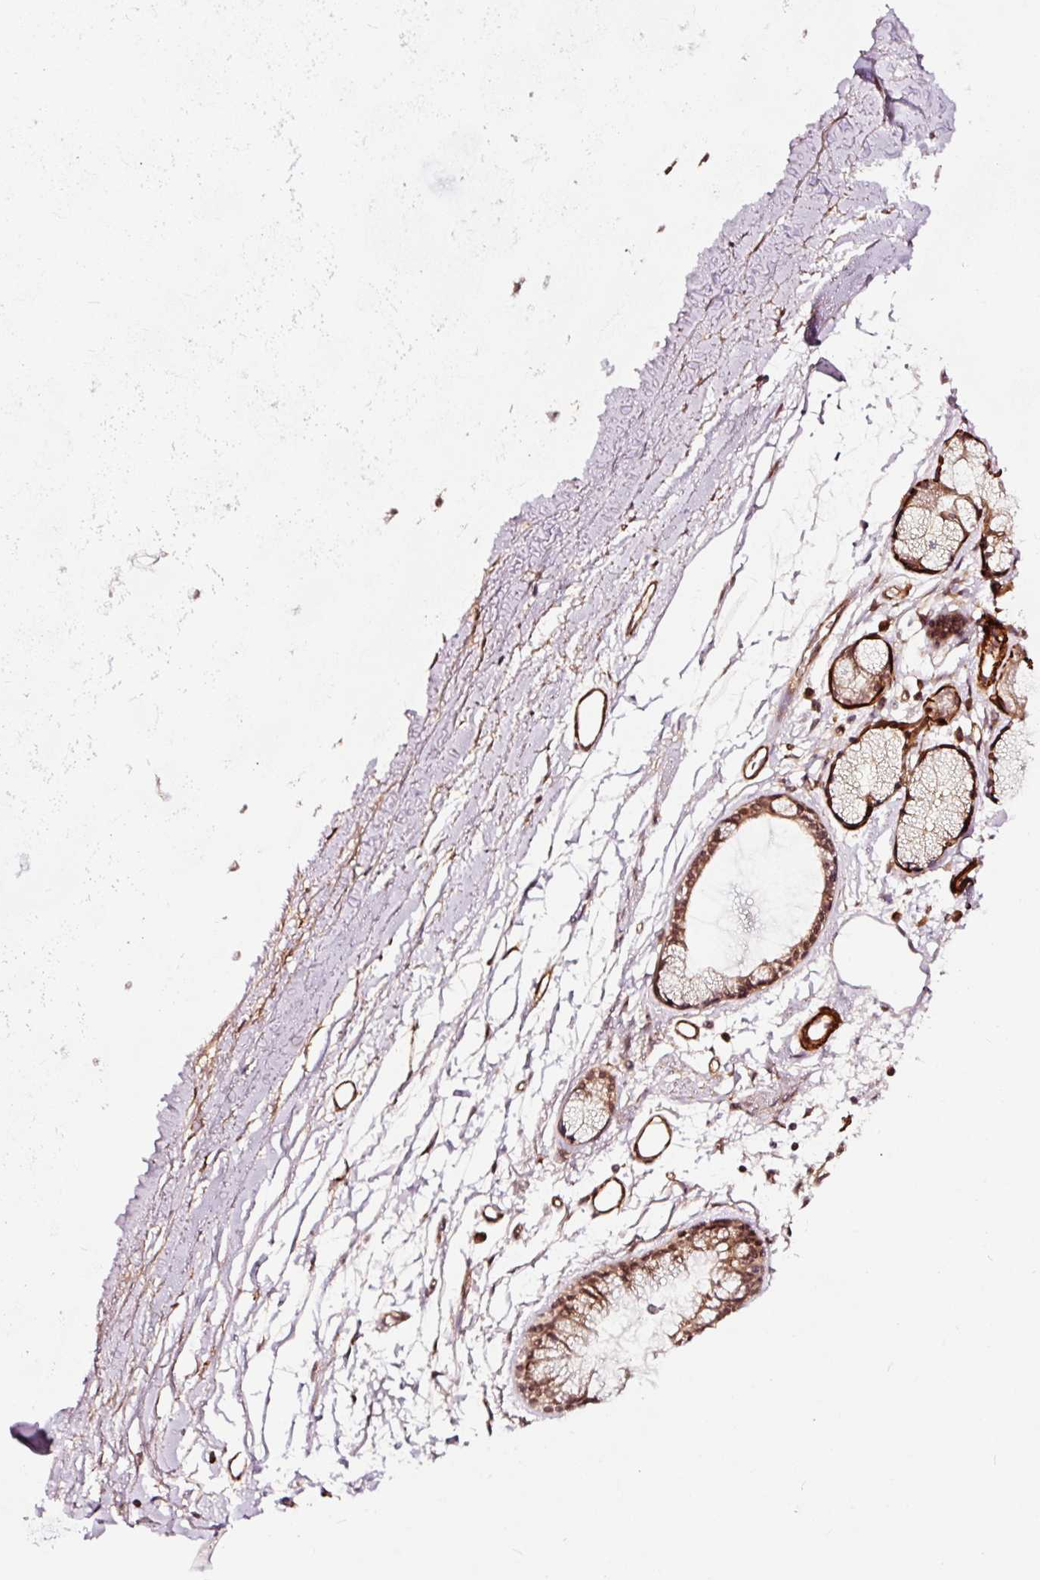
{"staining": {"intensity": "weak", "quantity": "<25%", "location": "cytoplasmic/membranous"}, "tissue": "adipose tissue", "cell_type": "Adipocytes", "image_type": "normal", "snomed": [{"axis": "morphology", "description": "Normal tissue, NOS"}, {"axis": "topography", "description": "Cartilage tissue"}, {"axis": "topography", "description": "Bronchus"}], "caption": "DAB immunohistochemical staining of benign adipose tissue exhibits no significant positivity in adipocytes.", "gene": "TPM1", "patient": {"sex": "female", "age": 72}}